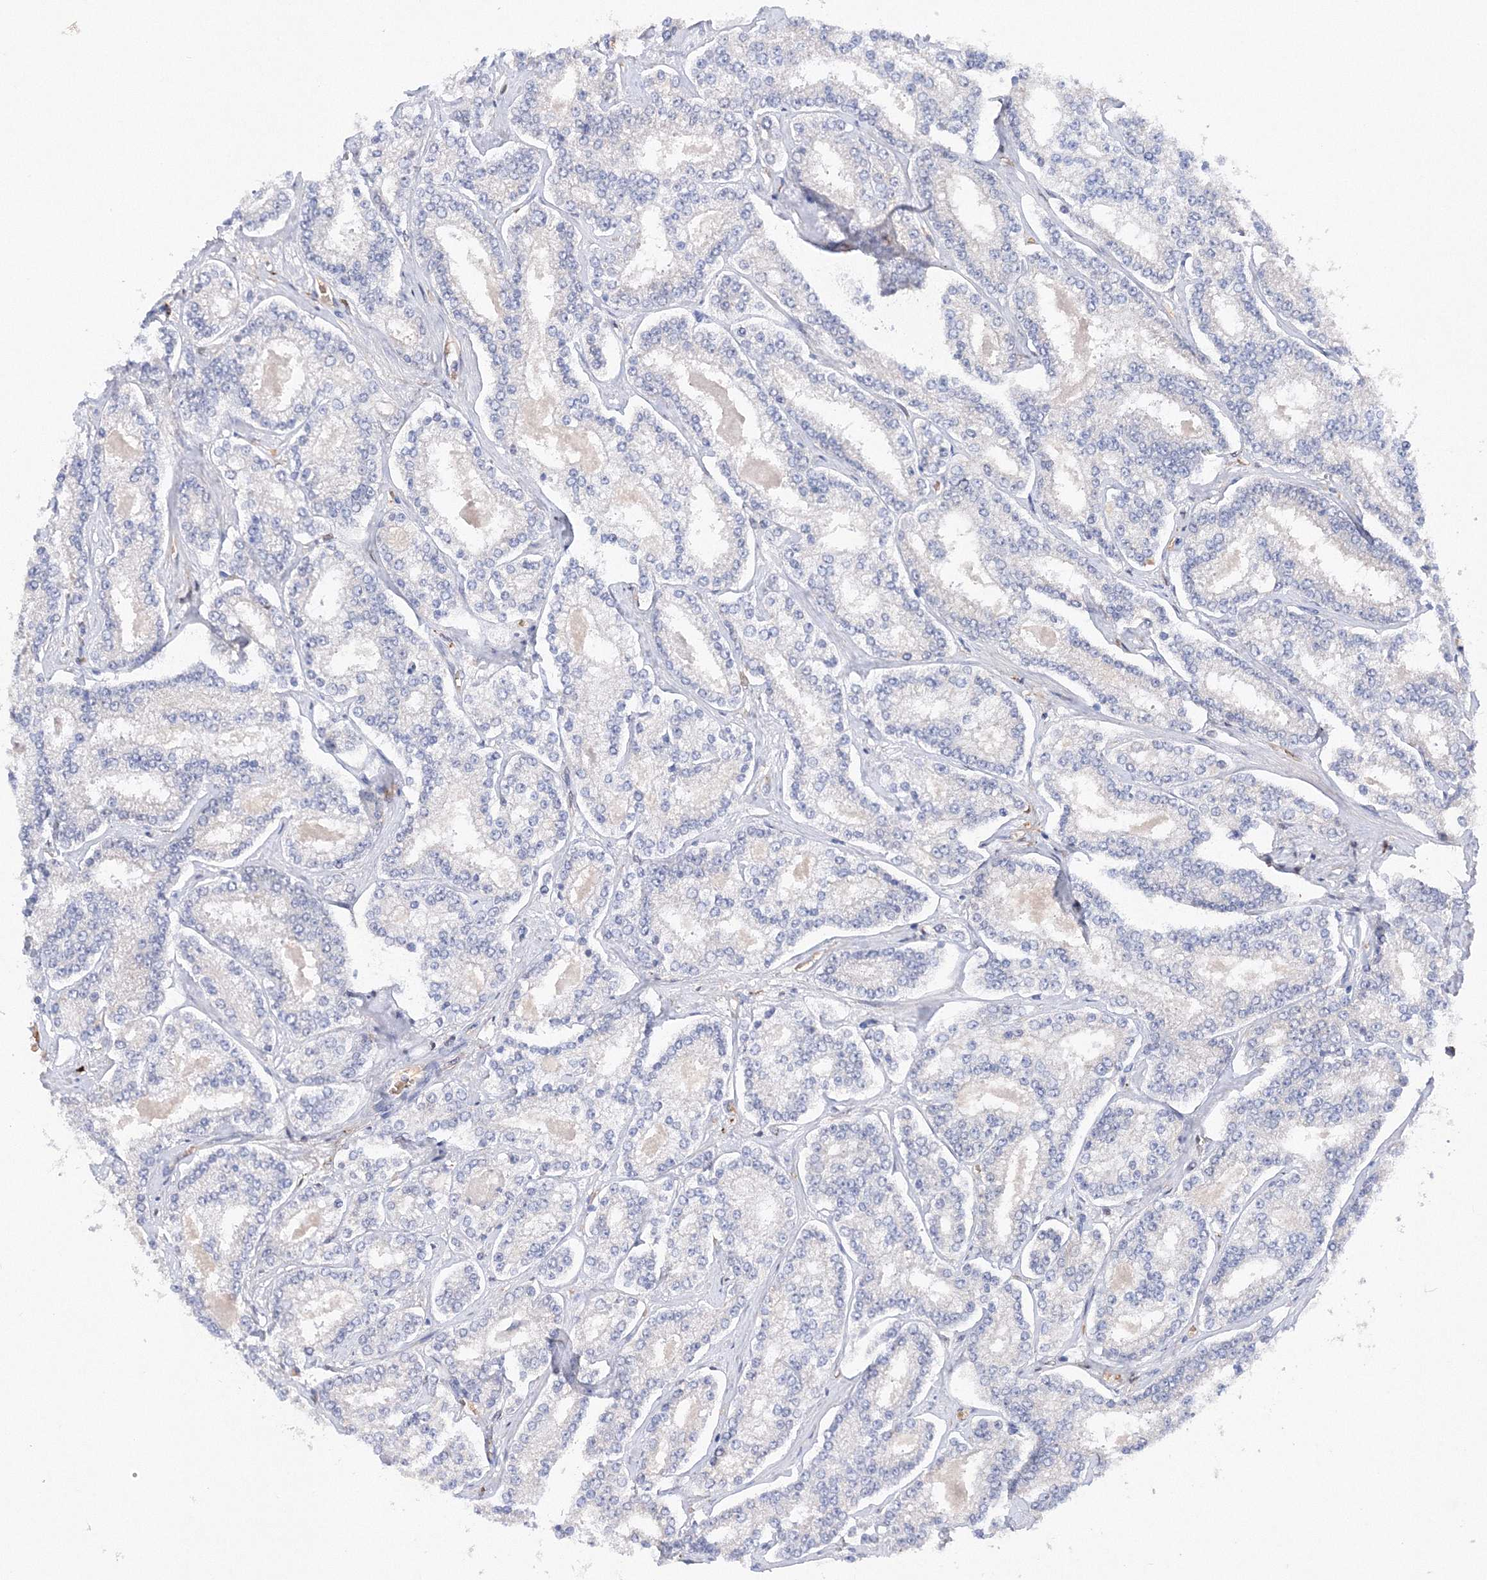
{"staining": {"intensity": "negative", "quantity": "none", "location": "none"}, "tissue": "prostate cancer", "cell_type": "Tumor cells", "image_type": "cancer", "snomed": [{"axis": "morphology", "description": "Normal tissue, NOS"}, {"axis": "morphology", "description": "Adenocarcinoma, High grade"}, {"axis": "topography", "description": "Prostate"}], "caption": "Human adenocarcinoma (high-grade) (prostate) stained for a protein using immunohistochemistry (IHC) reveals no staining in tumor cells.", "gene": "DIS3L2", "patient": {"sex": "male", "age": 83}}